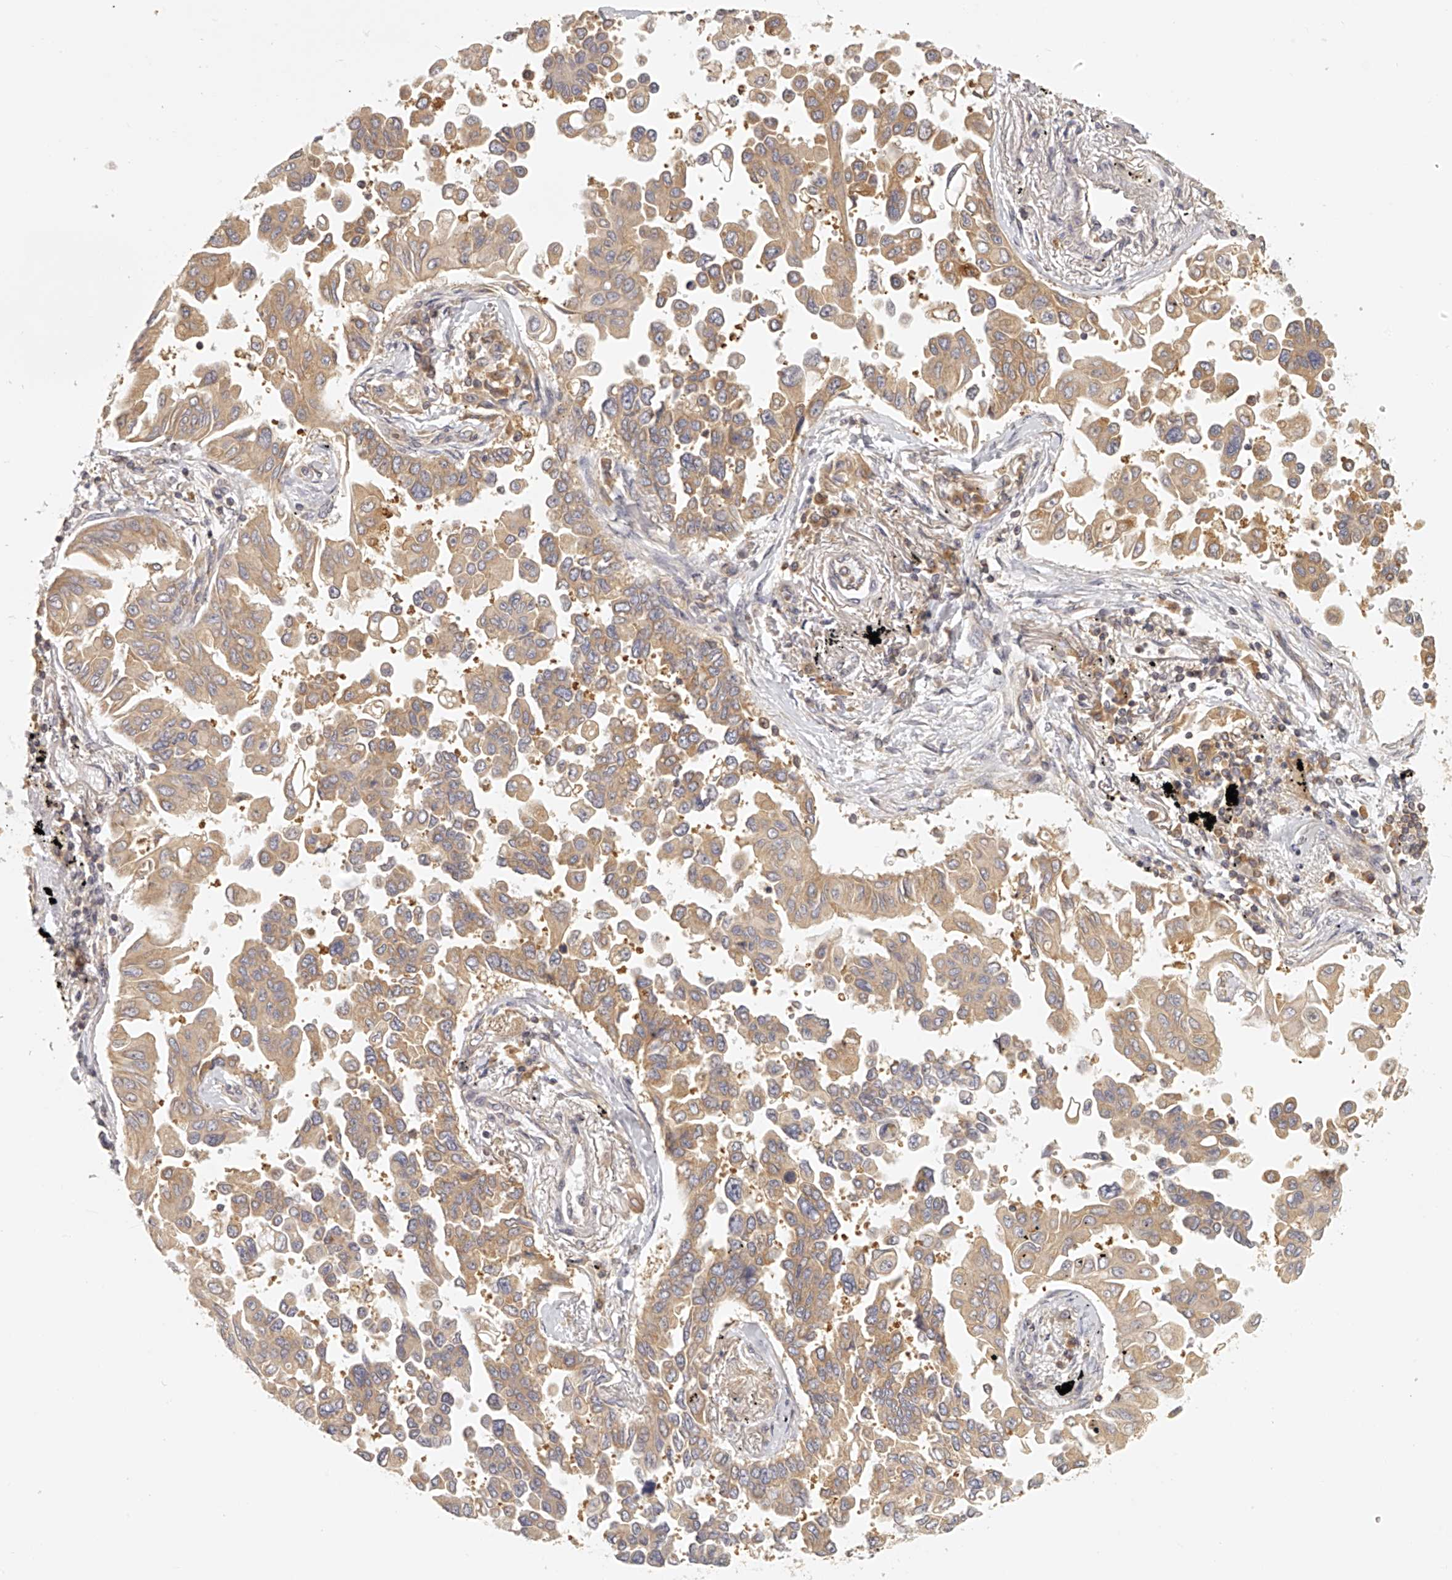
{"staining": {"intensity": "moderate", "quantity": ">75%", "location": "cytoplasmic/membranous"}, "tissue": "lung cancer", "cell_type": "Tumor cells", "image_type": "cancer", "snomed": [{"axis": "morphology", "description": "Adenocarcinoma, NOS"}, {"axis": "topography", "description": "Lung"}], "caption": "High-power microscopy captured an IHC micrograph of adenocarcinoma (lung), revealing moderate cytoplasmic/membranous expression in about >75% of tumor cells.", "gene": "EIF3I", "patient": {"sex": "female", "age": 67}}